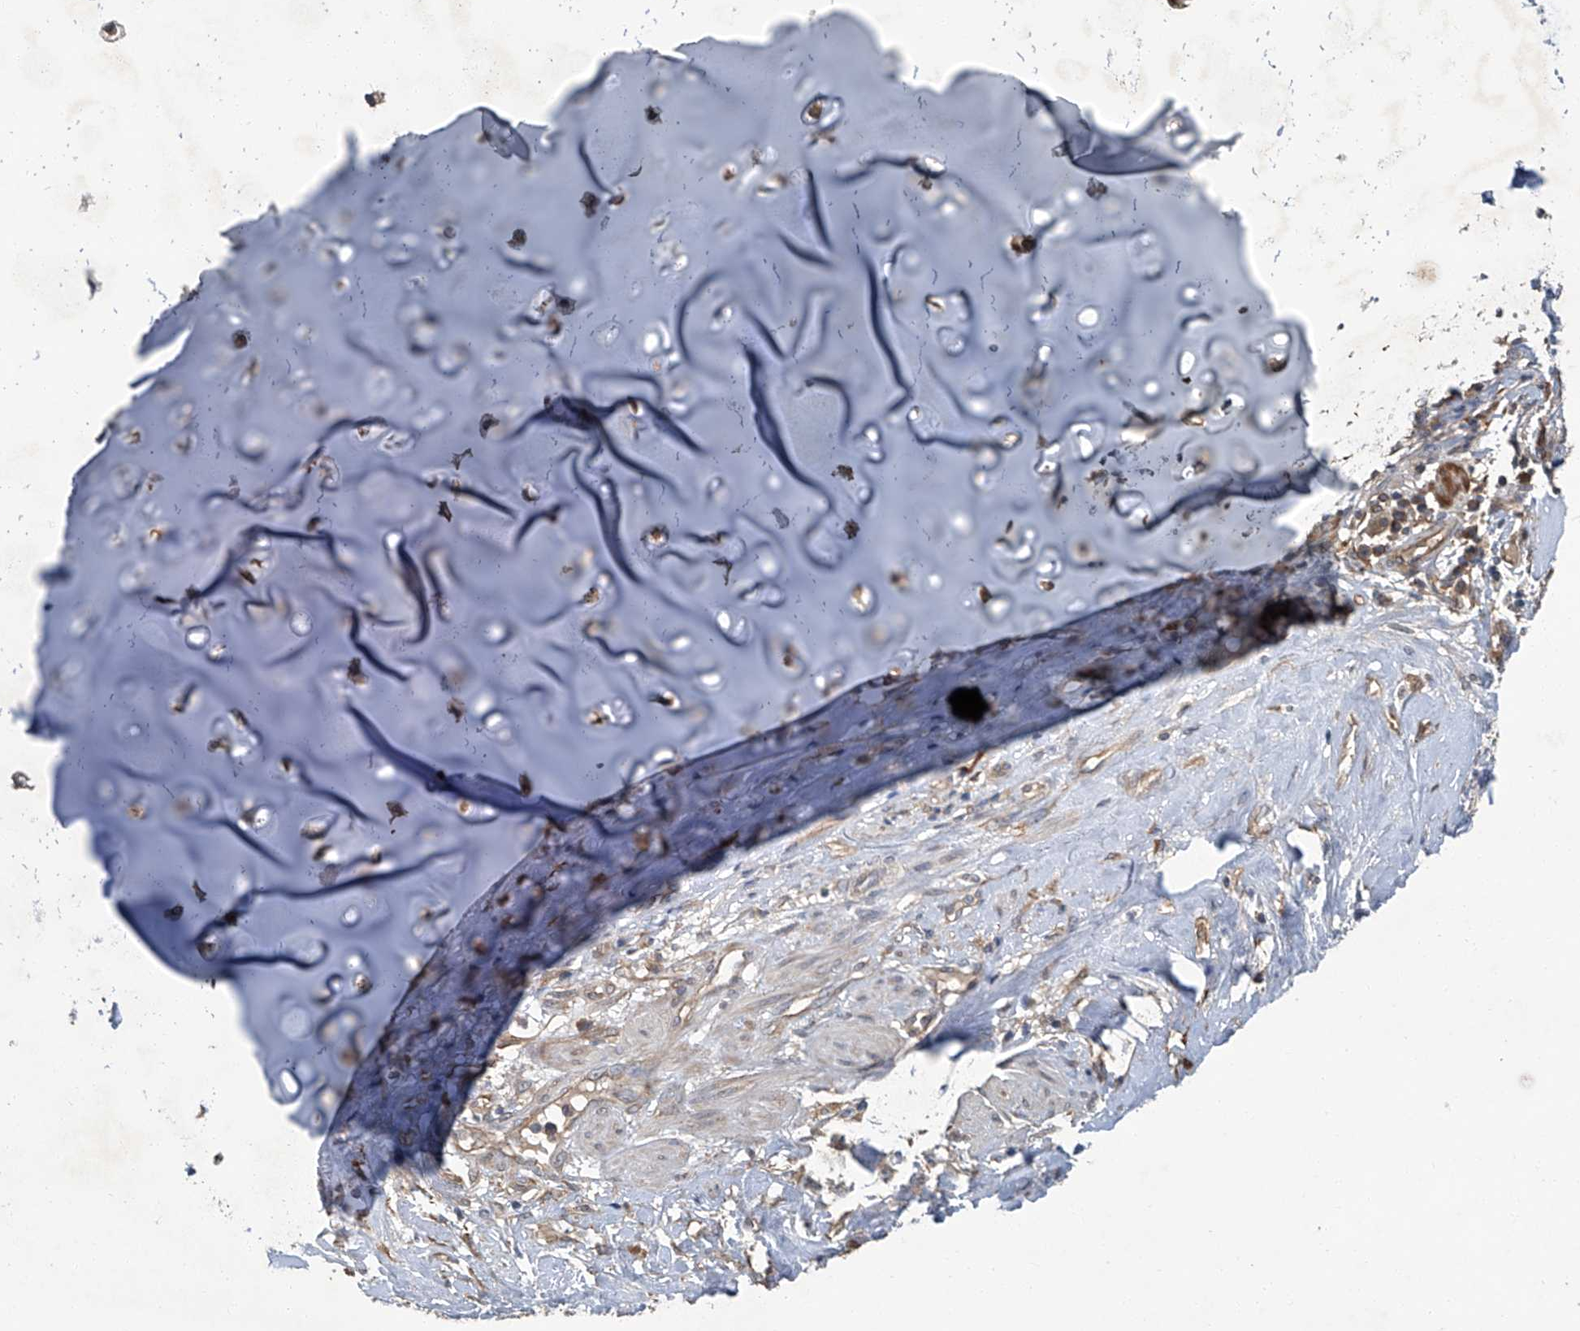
{"staining": {"intensity": "negative", "quantity": "none", "location": "none"}, "tissue": "adipose tissue", "cell_type": "Adipocytes", "image_type": "normal", "snomed": [{"axis": "morphology", "description": "Normal tissue, NOS"}, {"axis": "morphology", "description": "Basal cell carcinoma"}, {"axis": "topography", "description": "Cartilage tissue"}, {"axis": "topography", "description": "Nasopharynx"}, {"axis": "topography", "description": "Oral tissue"}], "caption": "A high-resolution photomicrograph shows IHC staining of normal adipose tissue, which displays no significant staining in adipocytes.", "gene": "ANKRD34A", "patient": {"sex": "female", "age": 77}}